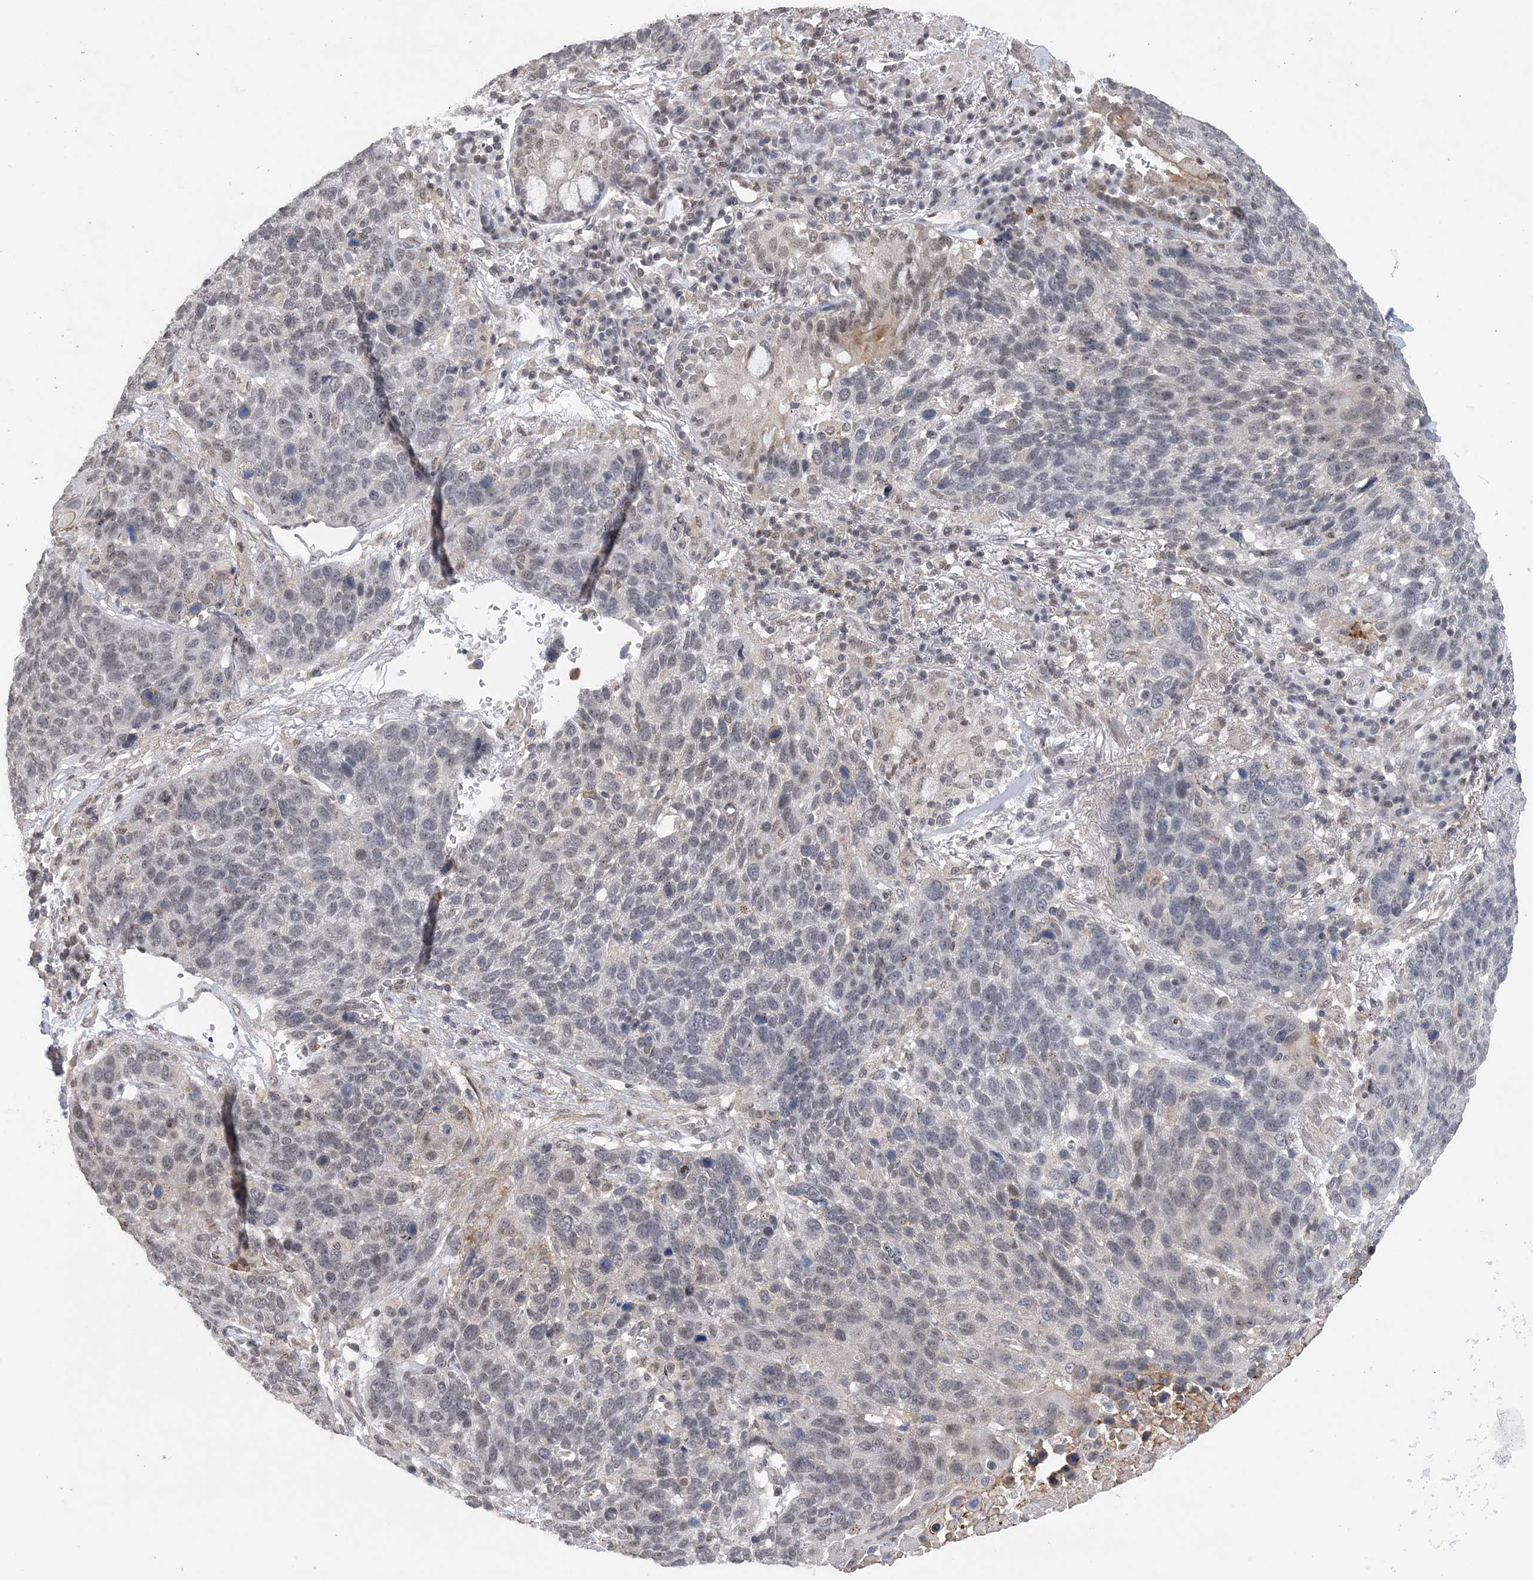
{"staining": {"intensity": "weak", "quantity": "<25%", "location": "nuclear"}, "tissue": "lung cancer", "cell_type": "Tumor cells", "image_type": "cancer", "snomed": [{"axis": "morphology", "description": "Squamous cell carcinoma, NOS"}, {"axis": "topography", "description": "Lung"}], "caption": "The photomicrograph demonstrates no staining of tumor cells in squamous cell carcinoma (lung).", "gene": "CCDC152", "patient": {"sex": "male", "age": 66}}